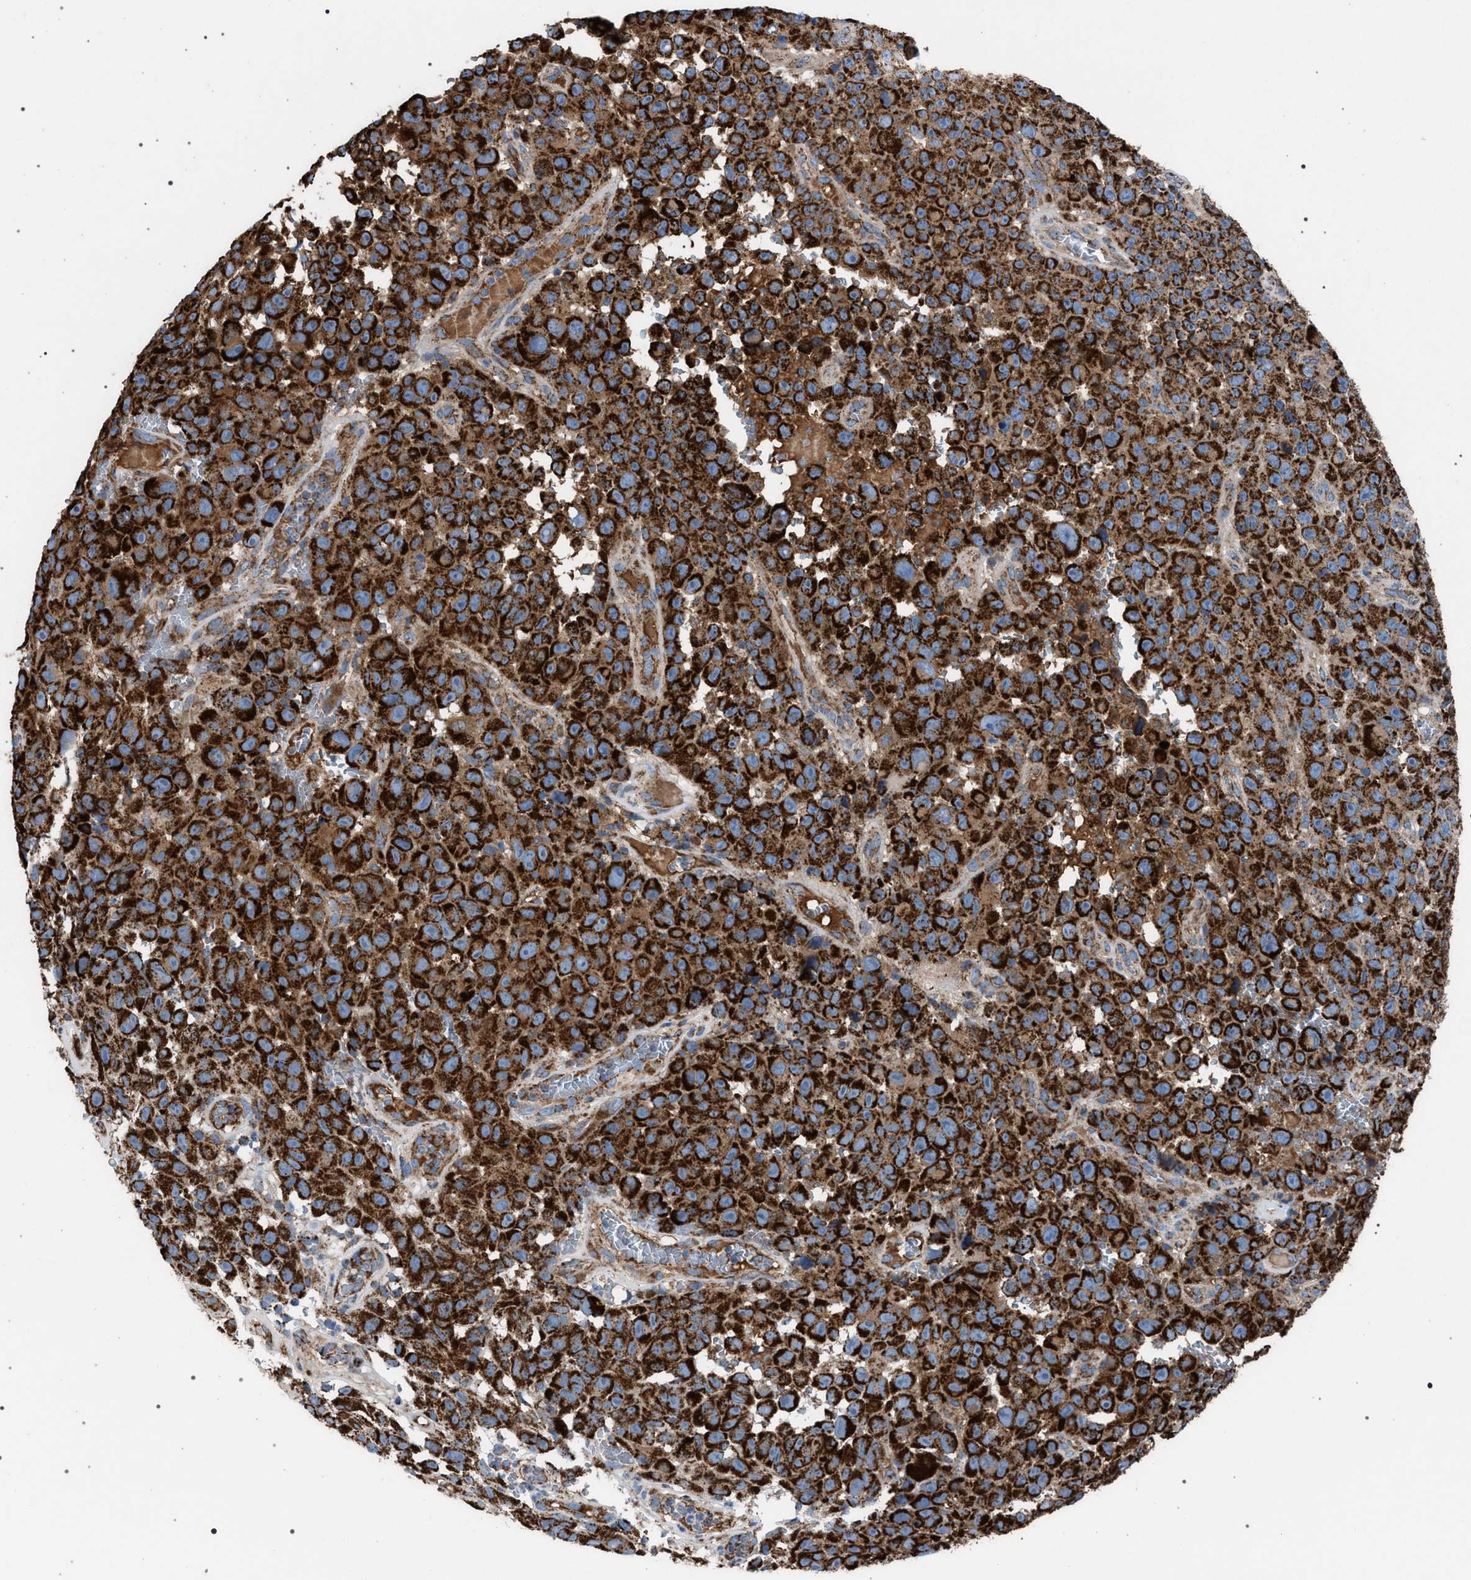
{"staining": {"intensity": "strong", "quantity": ">75%", "location": "cytoplasmic/membranous"}, "tissue": "melanoma", "cell_type": "Tumor cells", "image_type": "cancer", "snomed": [{"axis": "morphology", "description": "Malignant melanoma, NOS"}, {"axis": "topography", "description": "Skin"}], "caption": "Tumor cells demonstrate high levels of strong cytoplasmic/membranous expression in about >75% of cells in human melanoma.", "gene": "VPS13A", "patient": {"sex": "female", "age": 82}}